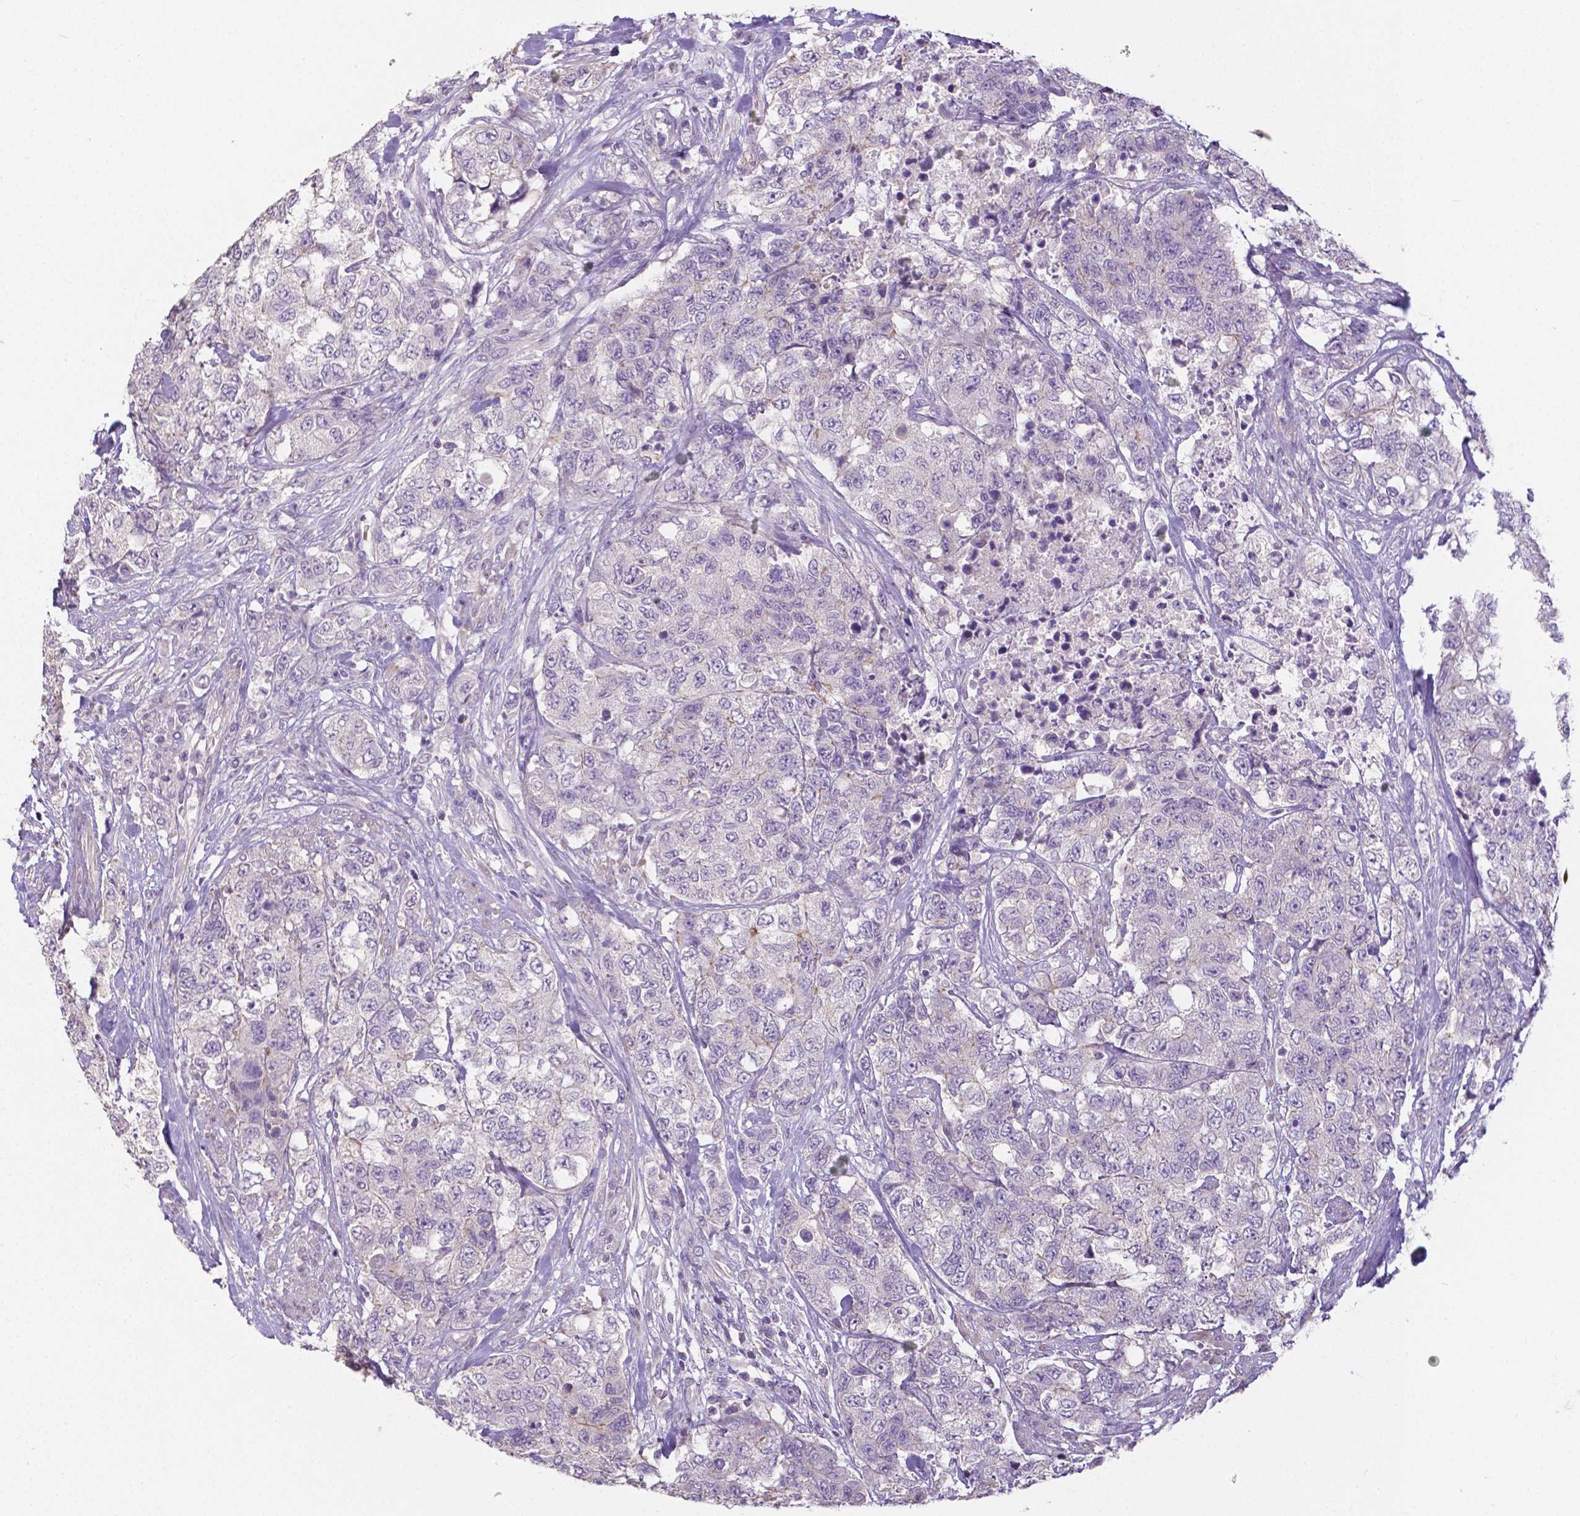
{"staining": {"intensity": "negative", "quantity": "none", "location": "none"}, "tissue": "urothelial cancer", "cell_type": "Tumor cells", "image_type": "cancer", "snomed": [{"axis": "morphology", "description": "Urothelial carcinoma, High grade"}, {"axis": "topography", "description": "Urinary bladder"}], "caption": "The image displays no significant positivity in tumor cells of urothelial carcinoma (high-grade).", "gene": "CRMP1", "patient": {"sex": "female", "age": 78}}